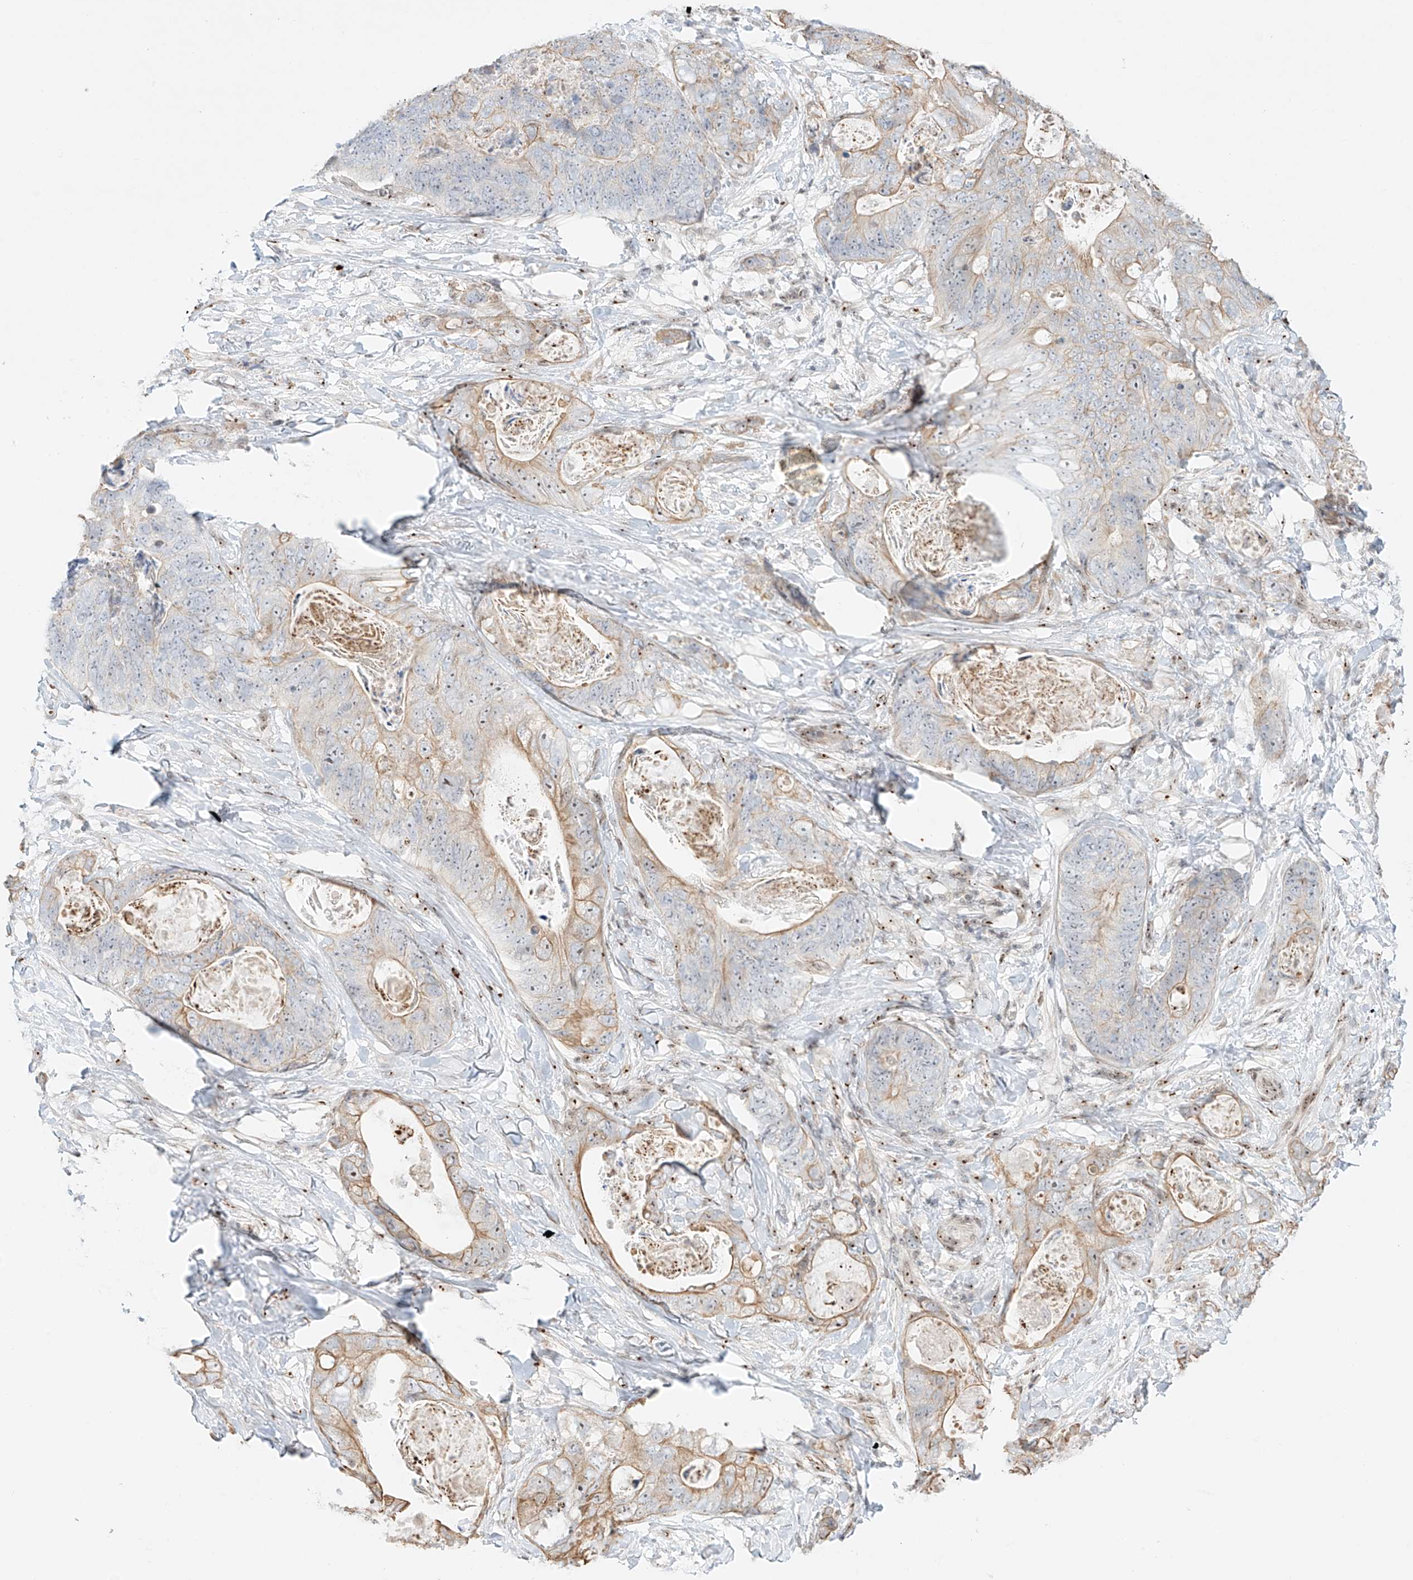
{"staining": {"intensity": "moderate", "quantity": "25%-75%", "location": "cytoplasmic/membranous"}, "tissue": "stomach cancer", "cell_type": "Tumor cells", "image_type": "cancer", "snomed": [{"axis": "morphology", "description": "Adenocarcinoma, NOS"}, {"axis": "topography", "description": "Stomach"}], "caption": "Immunohistochemical staining of adenocarcinoma (stomach) displays medium levels of moderate cytoplasmic/membranous protein positivity in about 25%-75% of tumor cells.", "gene": "ZNF512", "patient": {"sex": "female", "age": 89}}